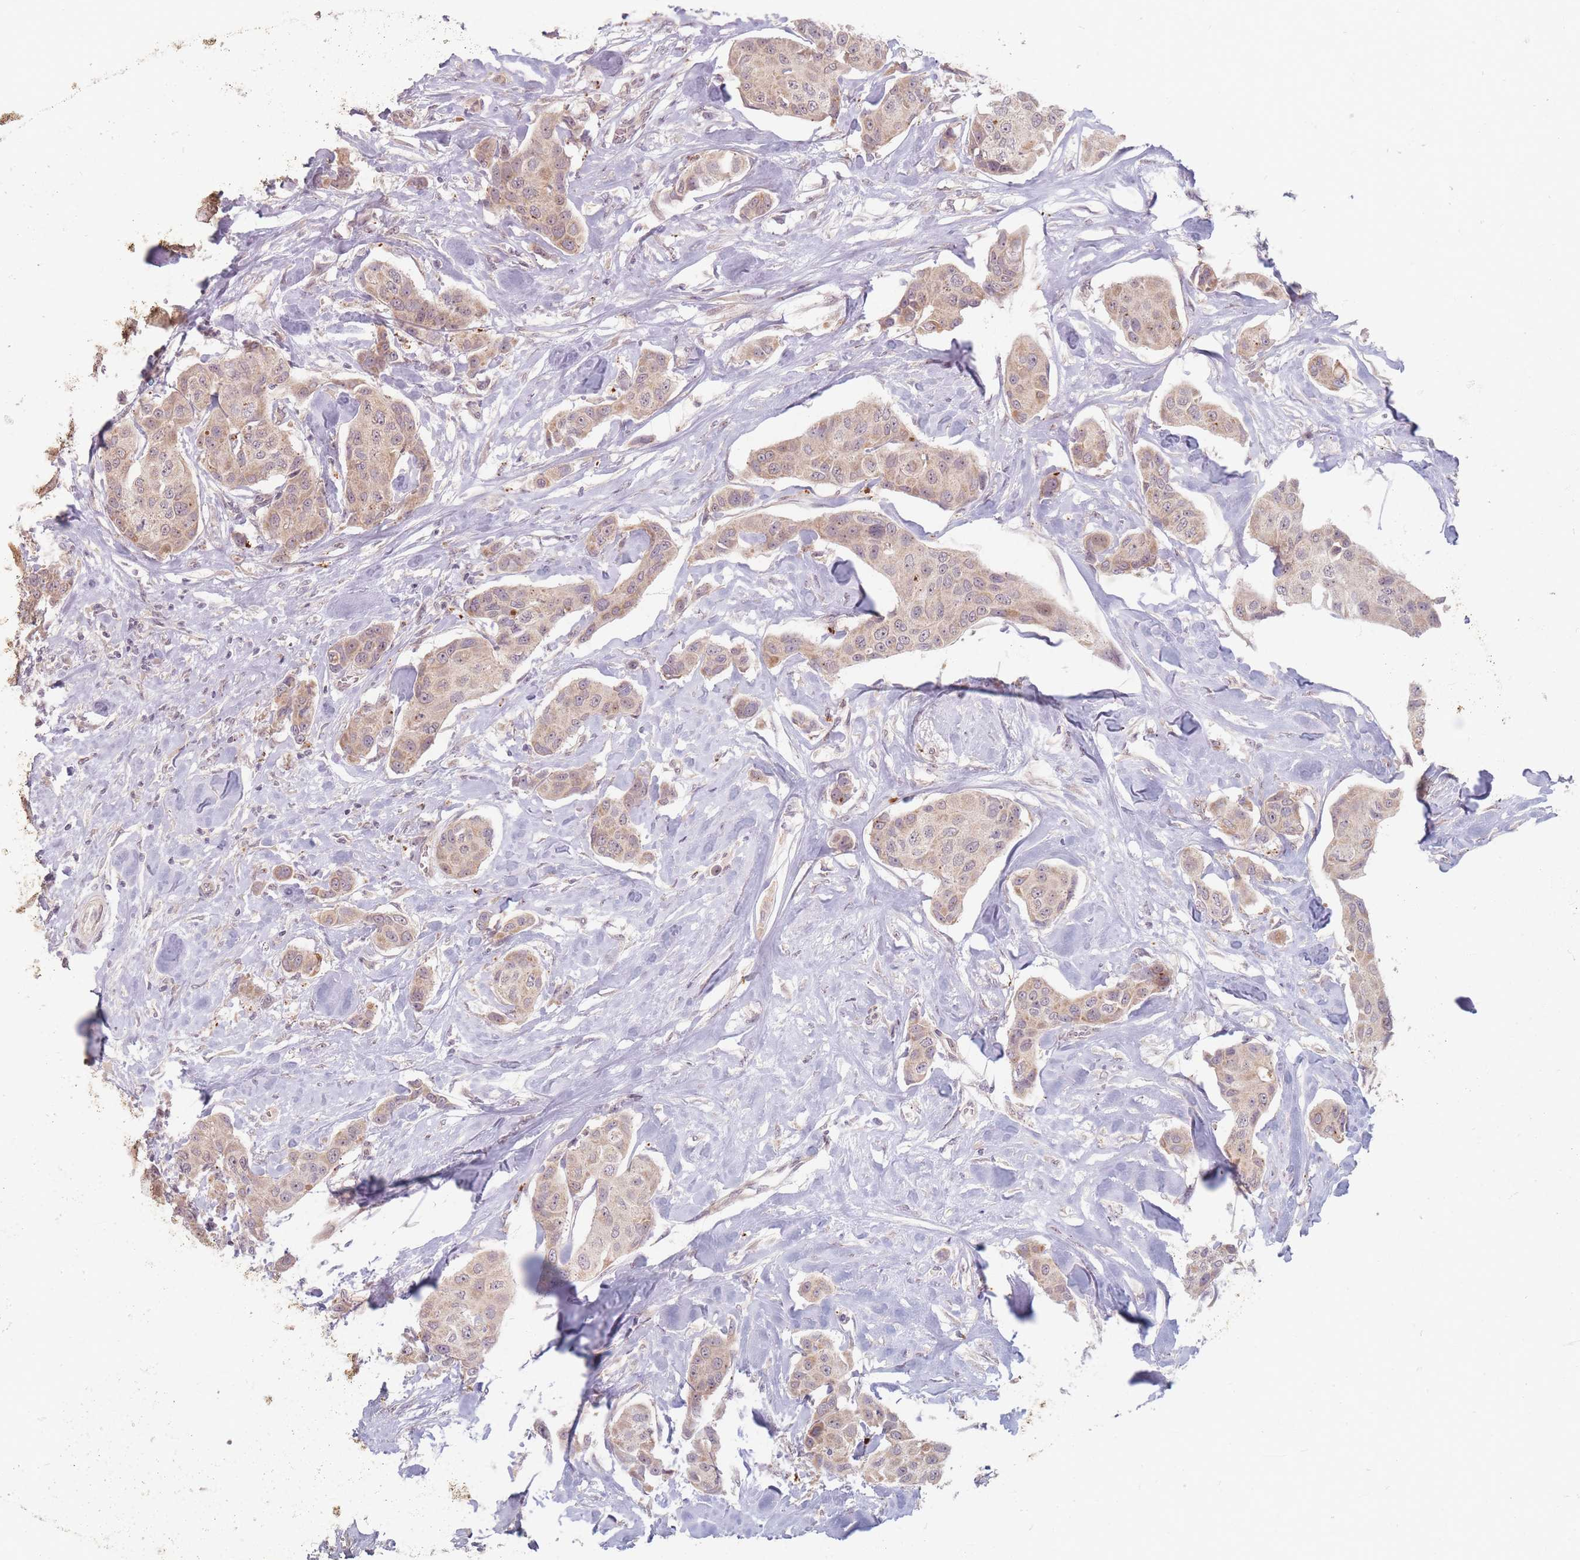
{"staining": {"intensity": "weak", "quantity": ">75%", "location": "cytoplasmic/membranous,nuclear"}, "tissue": "breast cancer", "cell_type": "Tumor cells", "image_type": "cancer", "snomed": [{"axis": "morphology", "description": "Duct carcinoma"}, {"axis": "topography", "description": "Breast"}, {"axis": "topography", "description": "Lymph node"}], "caption": "Breast cancer (infiltrating ductal carcinoma) stained with DAB (3,3'-diaminobenzidine) IHC demonstrates low levels of weak cytoplasmic/membranous and nuclear staining in about >75% of tumor cells.", "gene": "GABRA6", "patient": {"sex": "female", "age": 80}}